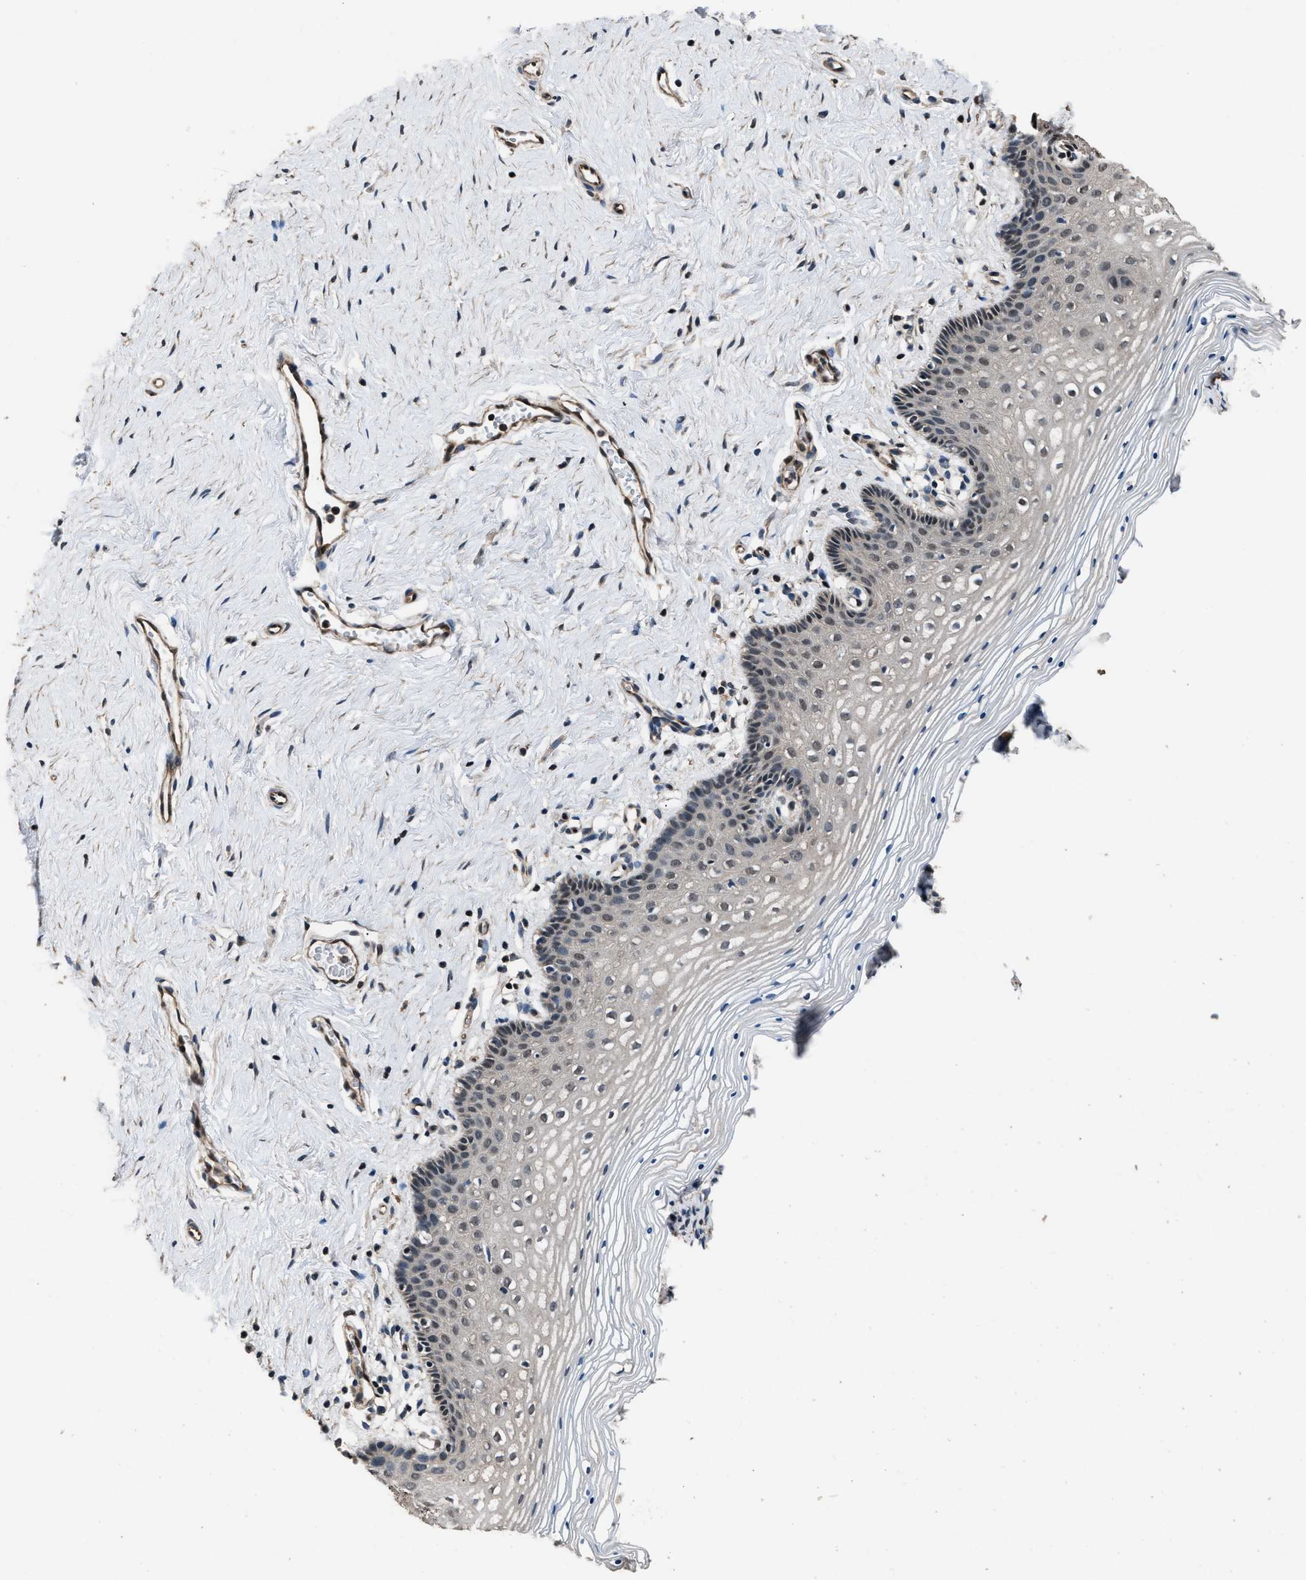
{"staining": {"intensity": "weak", "quantity": "25%-75%", "location": "nuclear"}, "tissue": "vagina", "cell_type": "Squamous epithelial cells", "image_type": "normal", "snomed": [{"axis": "morphology", "description": "Normal tissue, NOS"}, {"axis": "topography", "description": "Vagina"}], "caption": "Normal vagina was stained to show a protein in brown. There is low levels of weak nuclear staining in about 25%-75% of squamous epithelial cells.", "gene": "DFFA", "patient": {"sex": "female", "age": 32}}